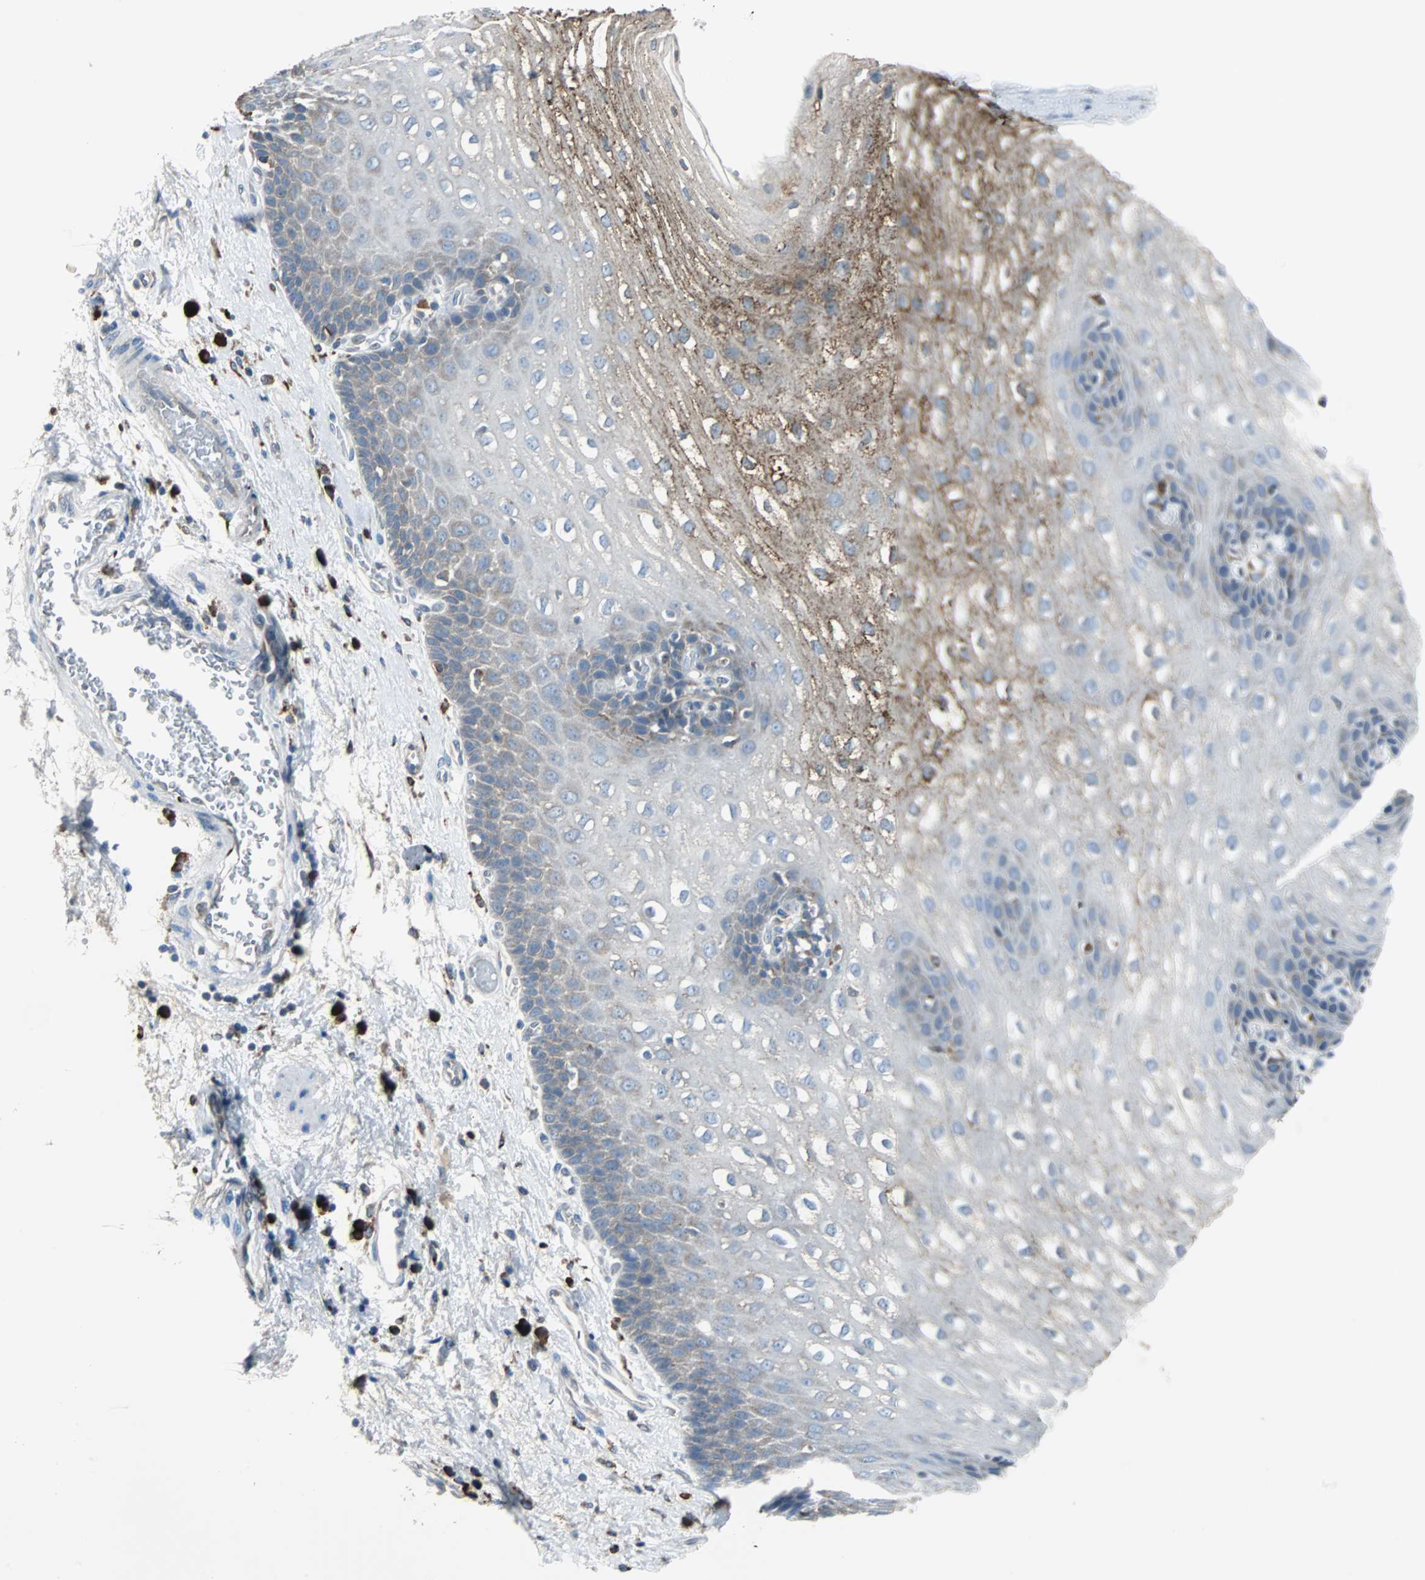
{"staining": {"intensity": "moderate", "quantity": "<25%", "location": "cytoplasmic/membranous"}, "tissue": "esophagus", "cell_type": "Squamous epithelial cells", "image_type": "normal", "snomed": [{"axis": "morphology", "description": "Normal tissue, NOS"}, {"axis": "topography", "description": "Esophagus"}], "caption": "Protein staining of benign esophagus shows moderate cytoplasmic/membranous expression in approximately <25% of squamous epithelial cells.", "gene": "PDIA4", "patient": {"sex": "male", "age": 48}}